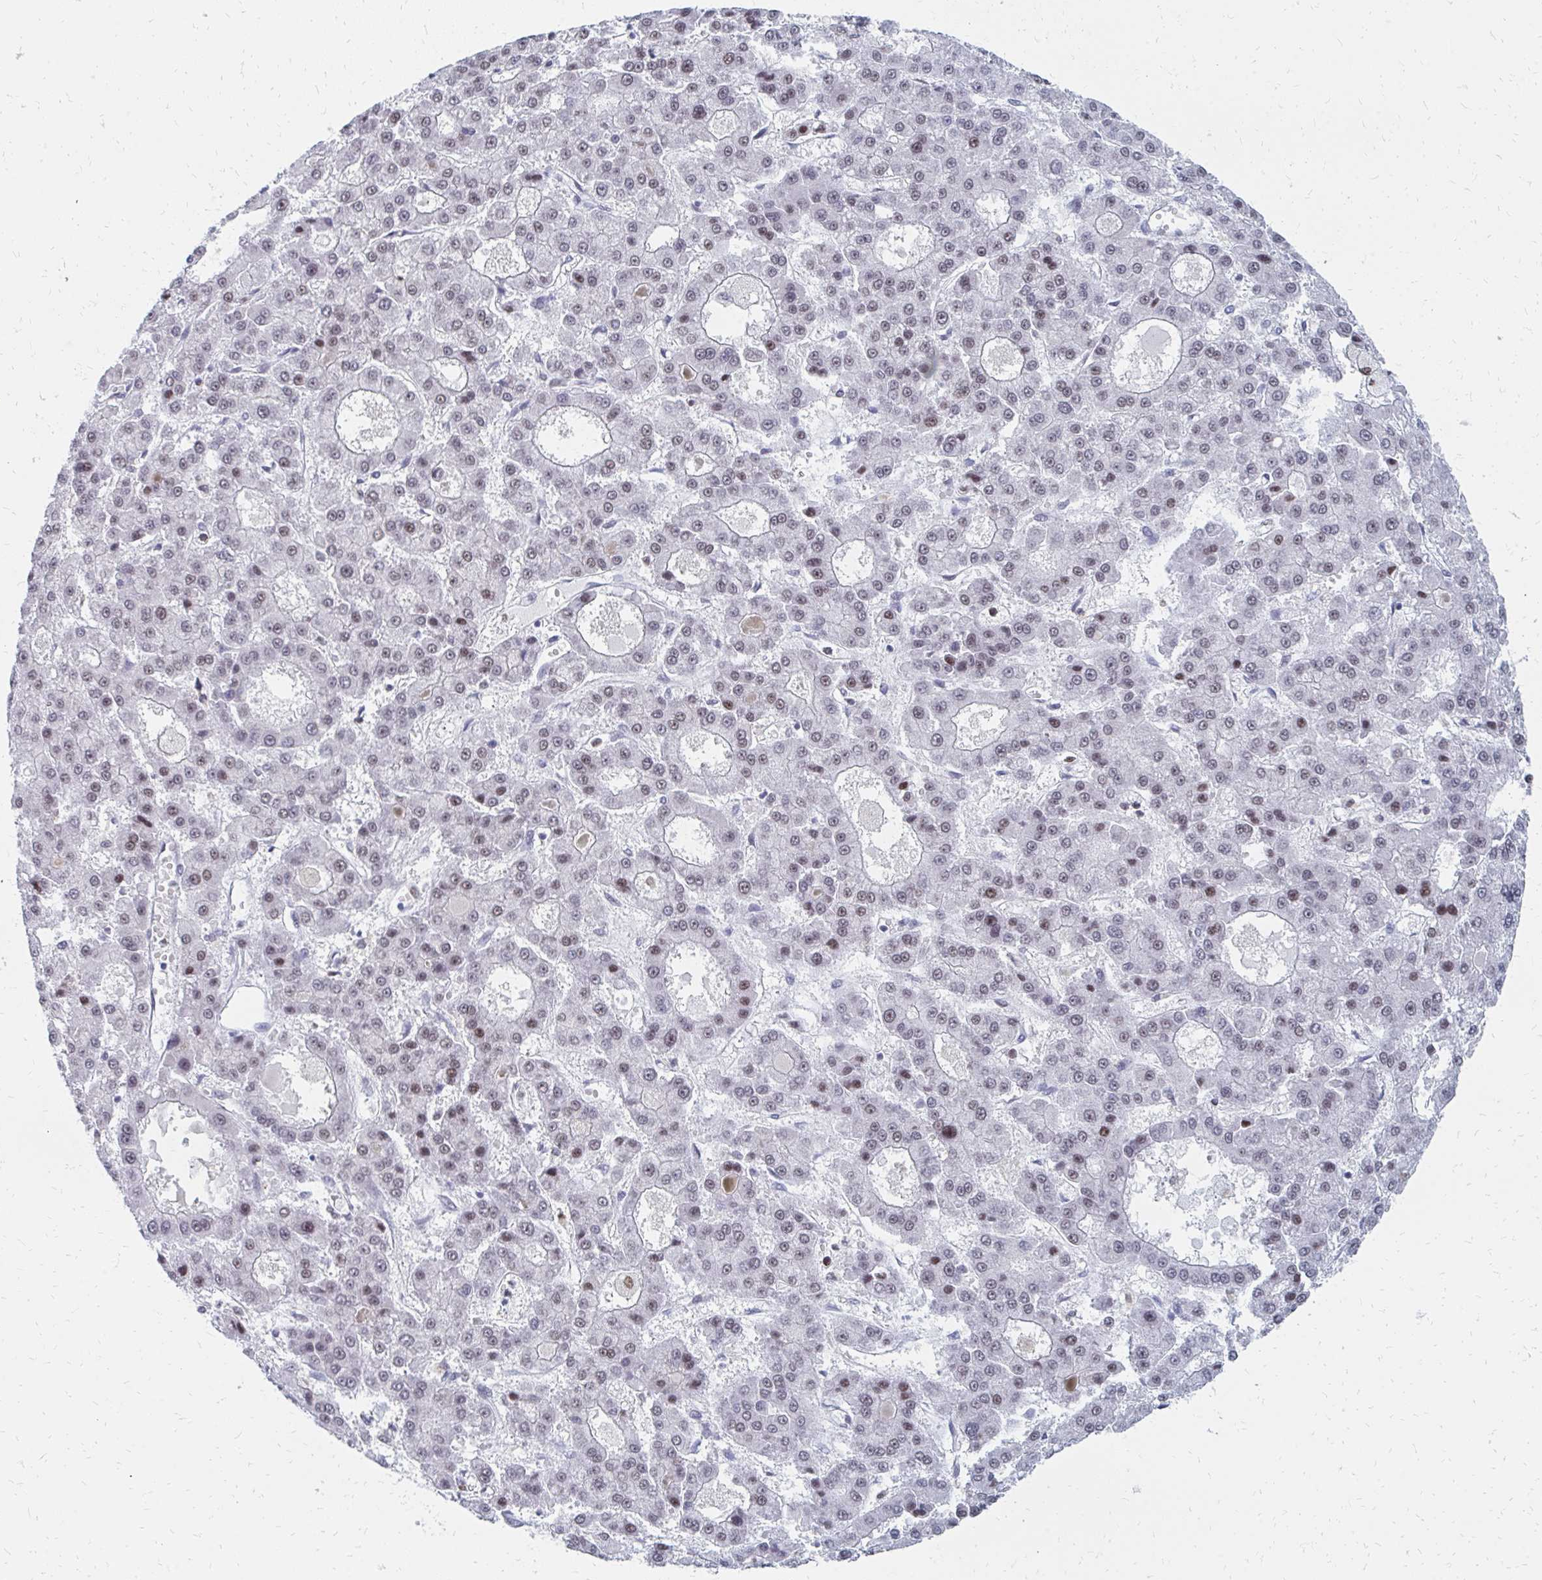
{"staining": {"intensity": "weak", "quantity": ">75%", "location": "nuclear"}, "tissue": "liver cancer", "cell_type": "Tumor cells", "image_type": "cancer", "snomed": [{"axis": "morphology", "description": "Carcinoma, Hepatocellular, NOS"}, {"axis": "topography", "description": "Liver"}], "caption": "DAB (3,3'-diaminobenzidine) immunohistochemical staining of liver cancer (hepatocellular carcinoma) exhibits weak nuclear protein staining in about >75% of tumor cells.", "gene": "PLK3", "patient": {"sex": "male", "age": 70}}